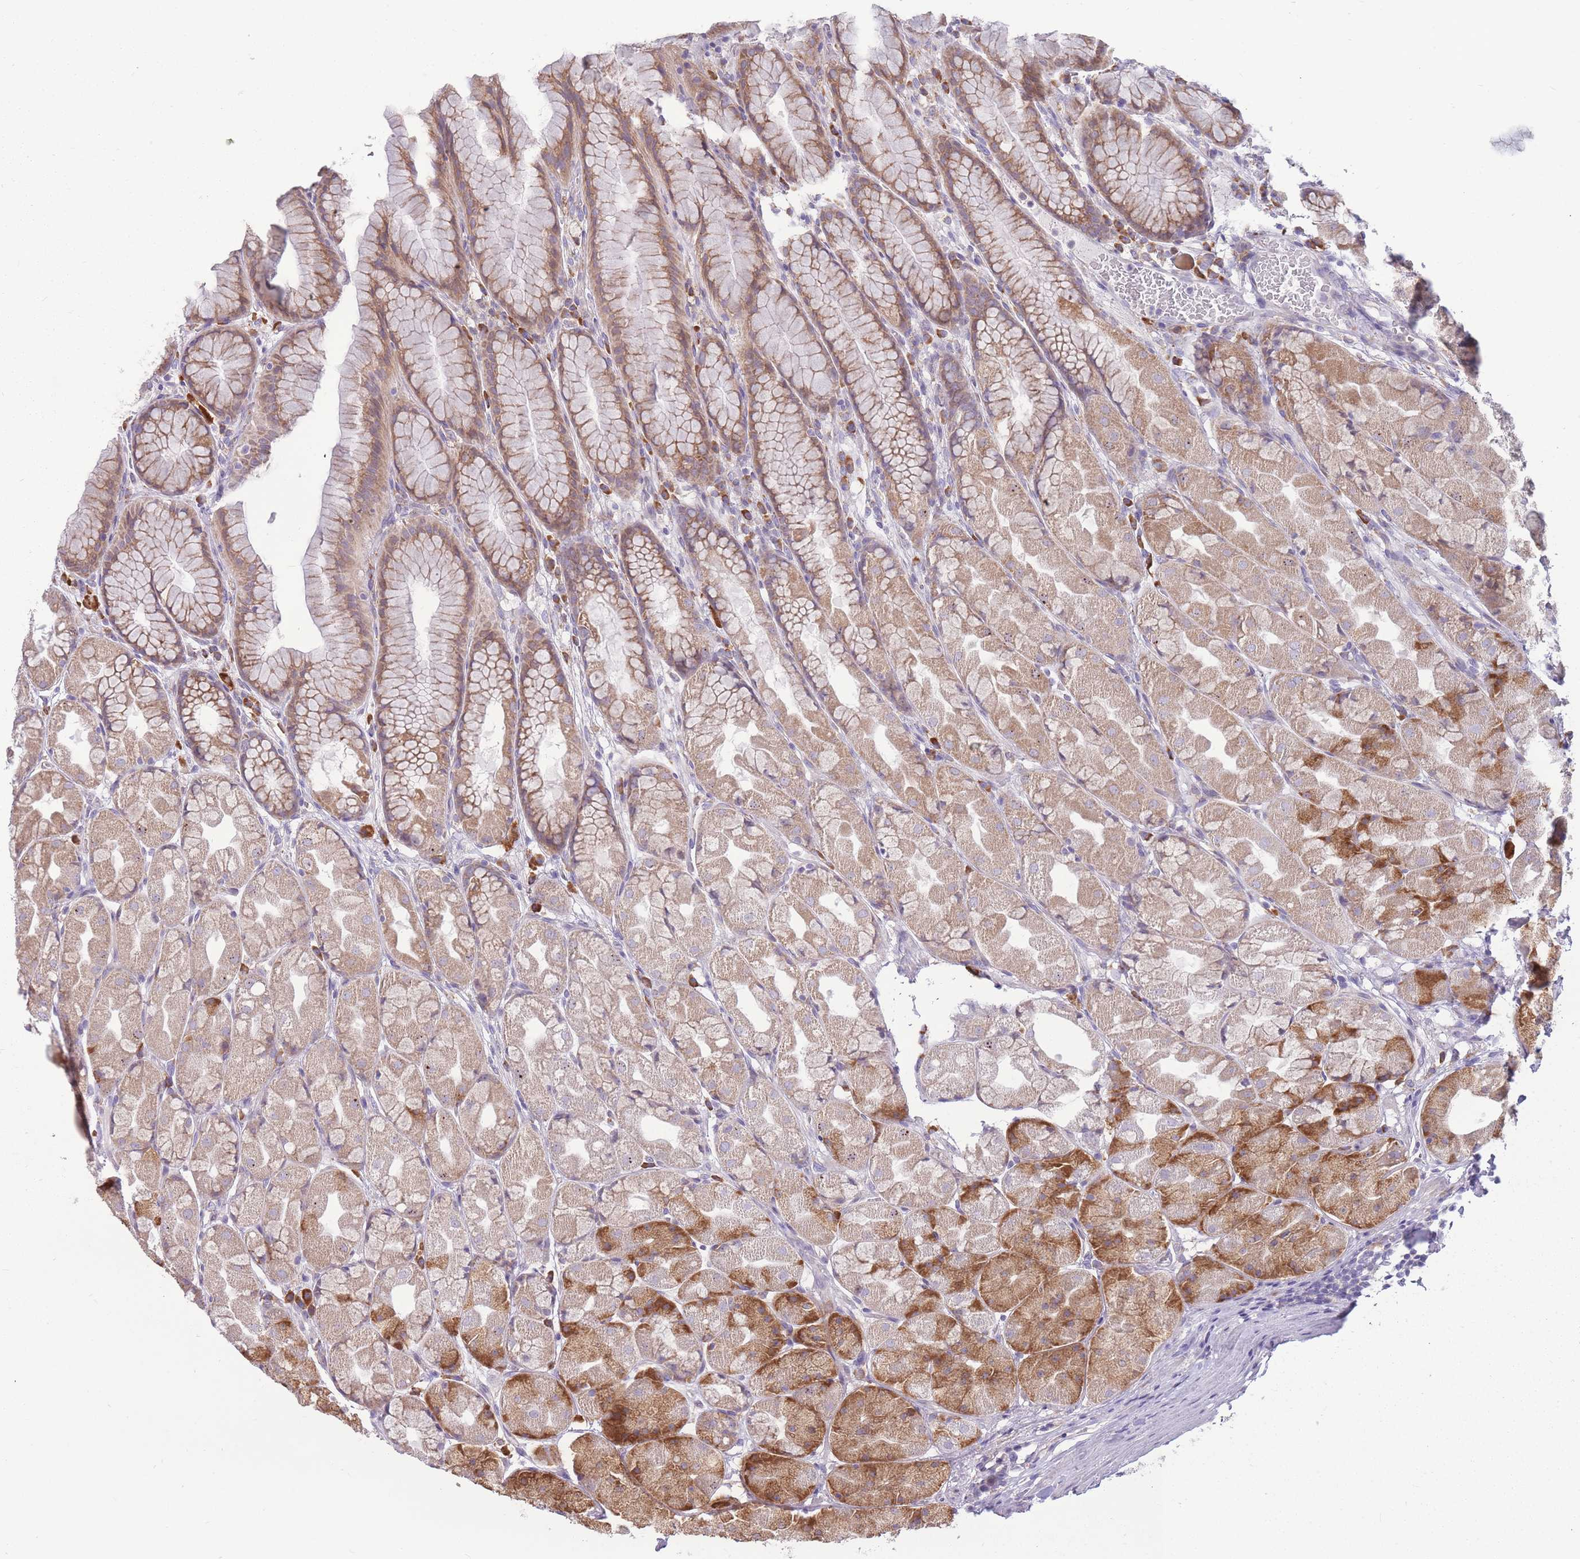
{"staining": {"intensity": "moderate", "quantity": "25%-75%", "location": "cytoplasmic/membranous"}, "tissue": "stomach", "cell_type": "Glandular cells", "image_type": "normal", "snomed": [{"axis": "morphology", "description": "Normal tissue, NOS"}, {"axis": "topography", "description": "Stomach"}], "caption": "Stomach stained for a protein displays moderate cytoplasmic/membranous positivity in glandular cells. The staining was performed using DAB (3,3'-diaminobenzidine) to visualize the protein expression in brown, while the nuclei were stained in blue with hematoxylin (Magnification: 20x).", "gene": "TRAPPC5", "patient": {"sex": "male", "age": 57}}